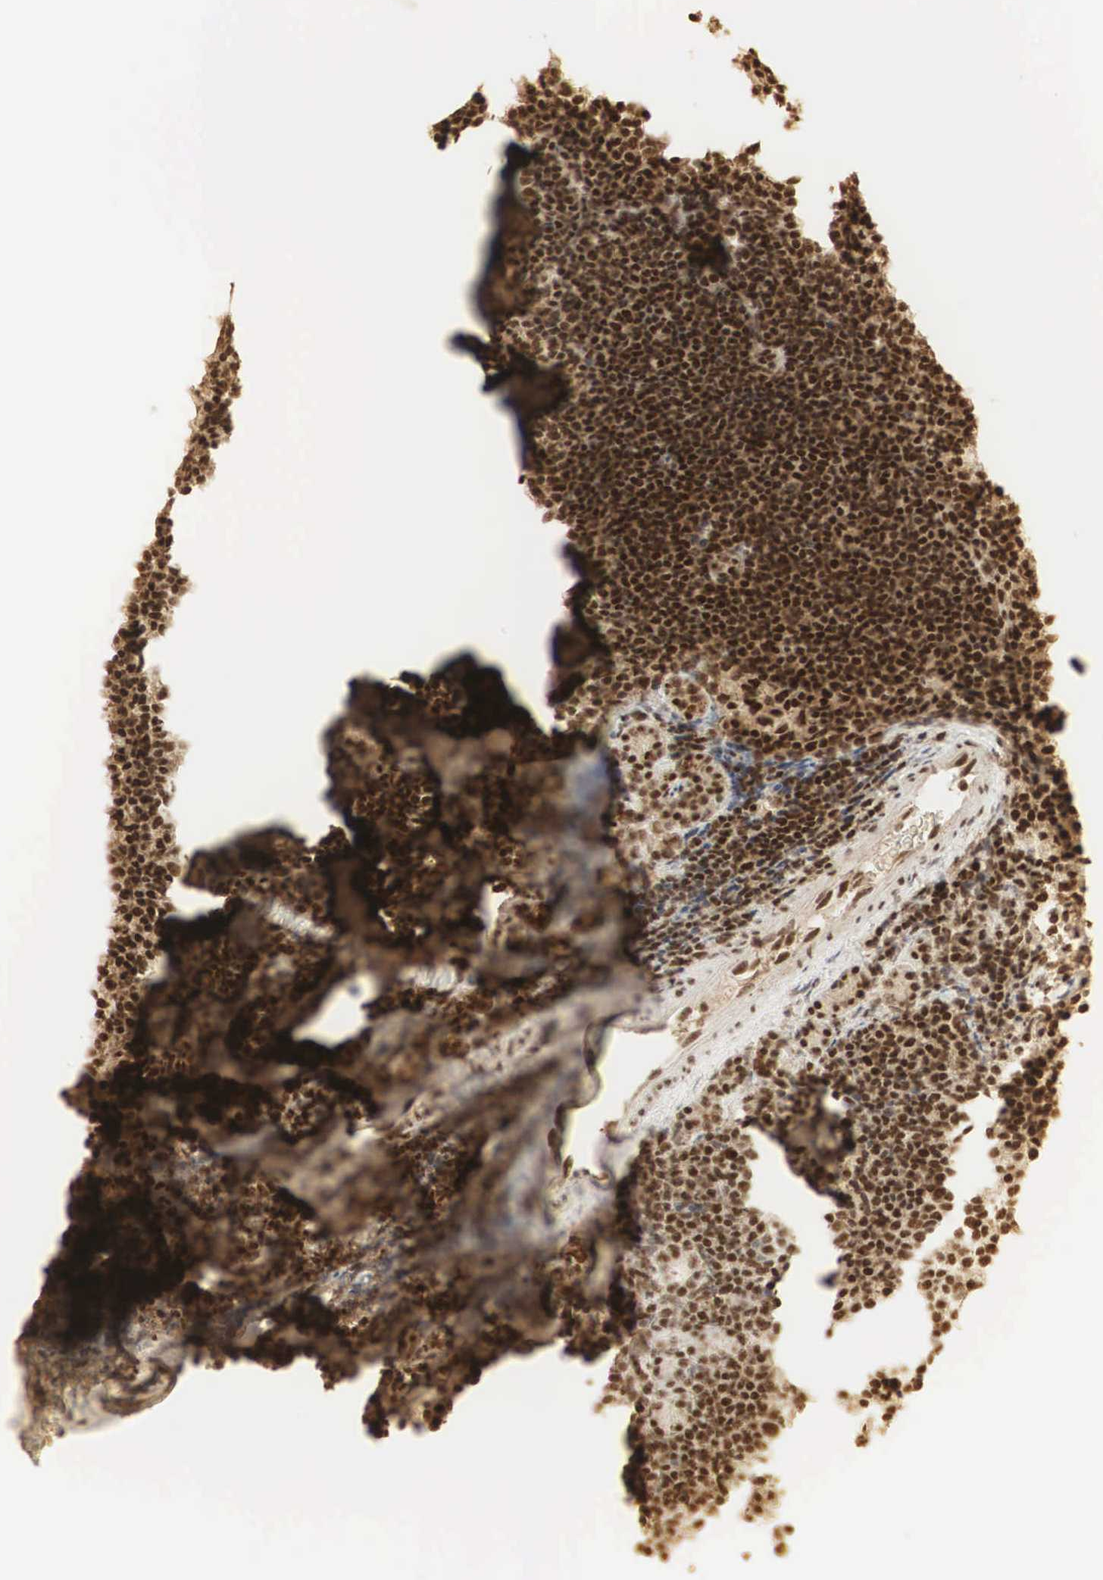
{"staining": {"intensity": "strong", "quantity": ">75%", "location": "cytoplasmic/membranous,nuclear"}, "tissue": "lymphoma", "cell_type": "Tumor cells", "image_type": "cancer", "snomed": [{"axis": "morphology", "description": "Malignant lymphoma, non-Hodgkin's type, Low grade"}, {"axis": "topography", "description": "Lymph node"}], "caption": "Human lymphoma stained with a brown dye shows strong cytoplasmic/membranous and nuclear positive positivity in about >75% of tumor cells.", "gene": "RNF113A", "patient": {"sex": "male", "age": 57}}